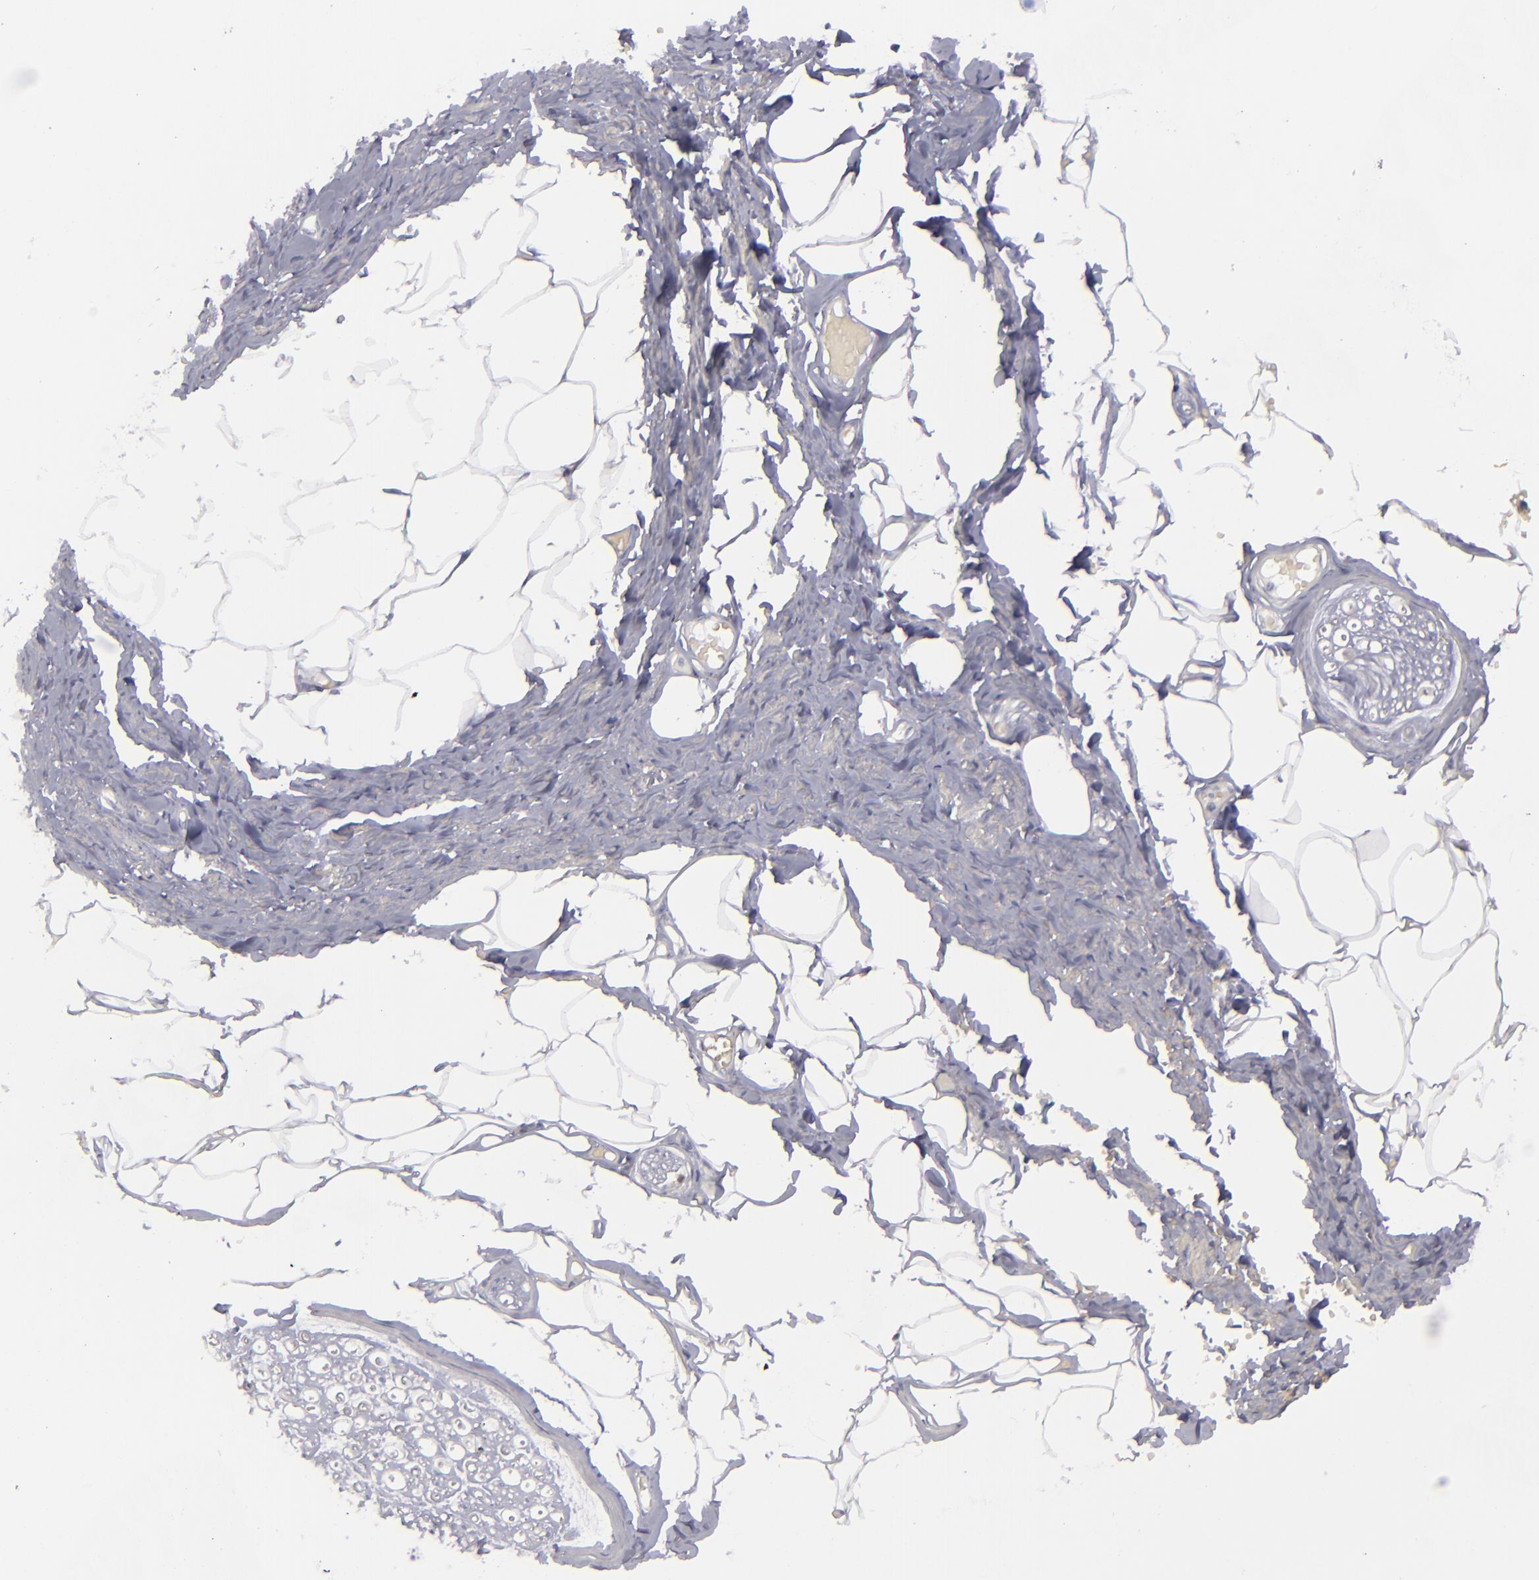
{"staining": {"intensity": "negative", "quantity": "none", "location": "none"}, "tissue": "adipose tissue", "cell_type": "Adipocytes", "image_type": "normal", "snomed": [{"axis": "morphology", "description": "Normal tissue, NOS"}, {"axis": "topography", "description": "Soft tissue"}, {"axis": "topography", "description": "Peripheral nerve tissue"}], "caption": "Adipose tissue was stained to show a protein in brown. There is no significant positivity in adipocytes. Nuclei are stained in blue.", "gene": "CD27", "patient": {"sex": "female", "age": 68}}